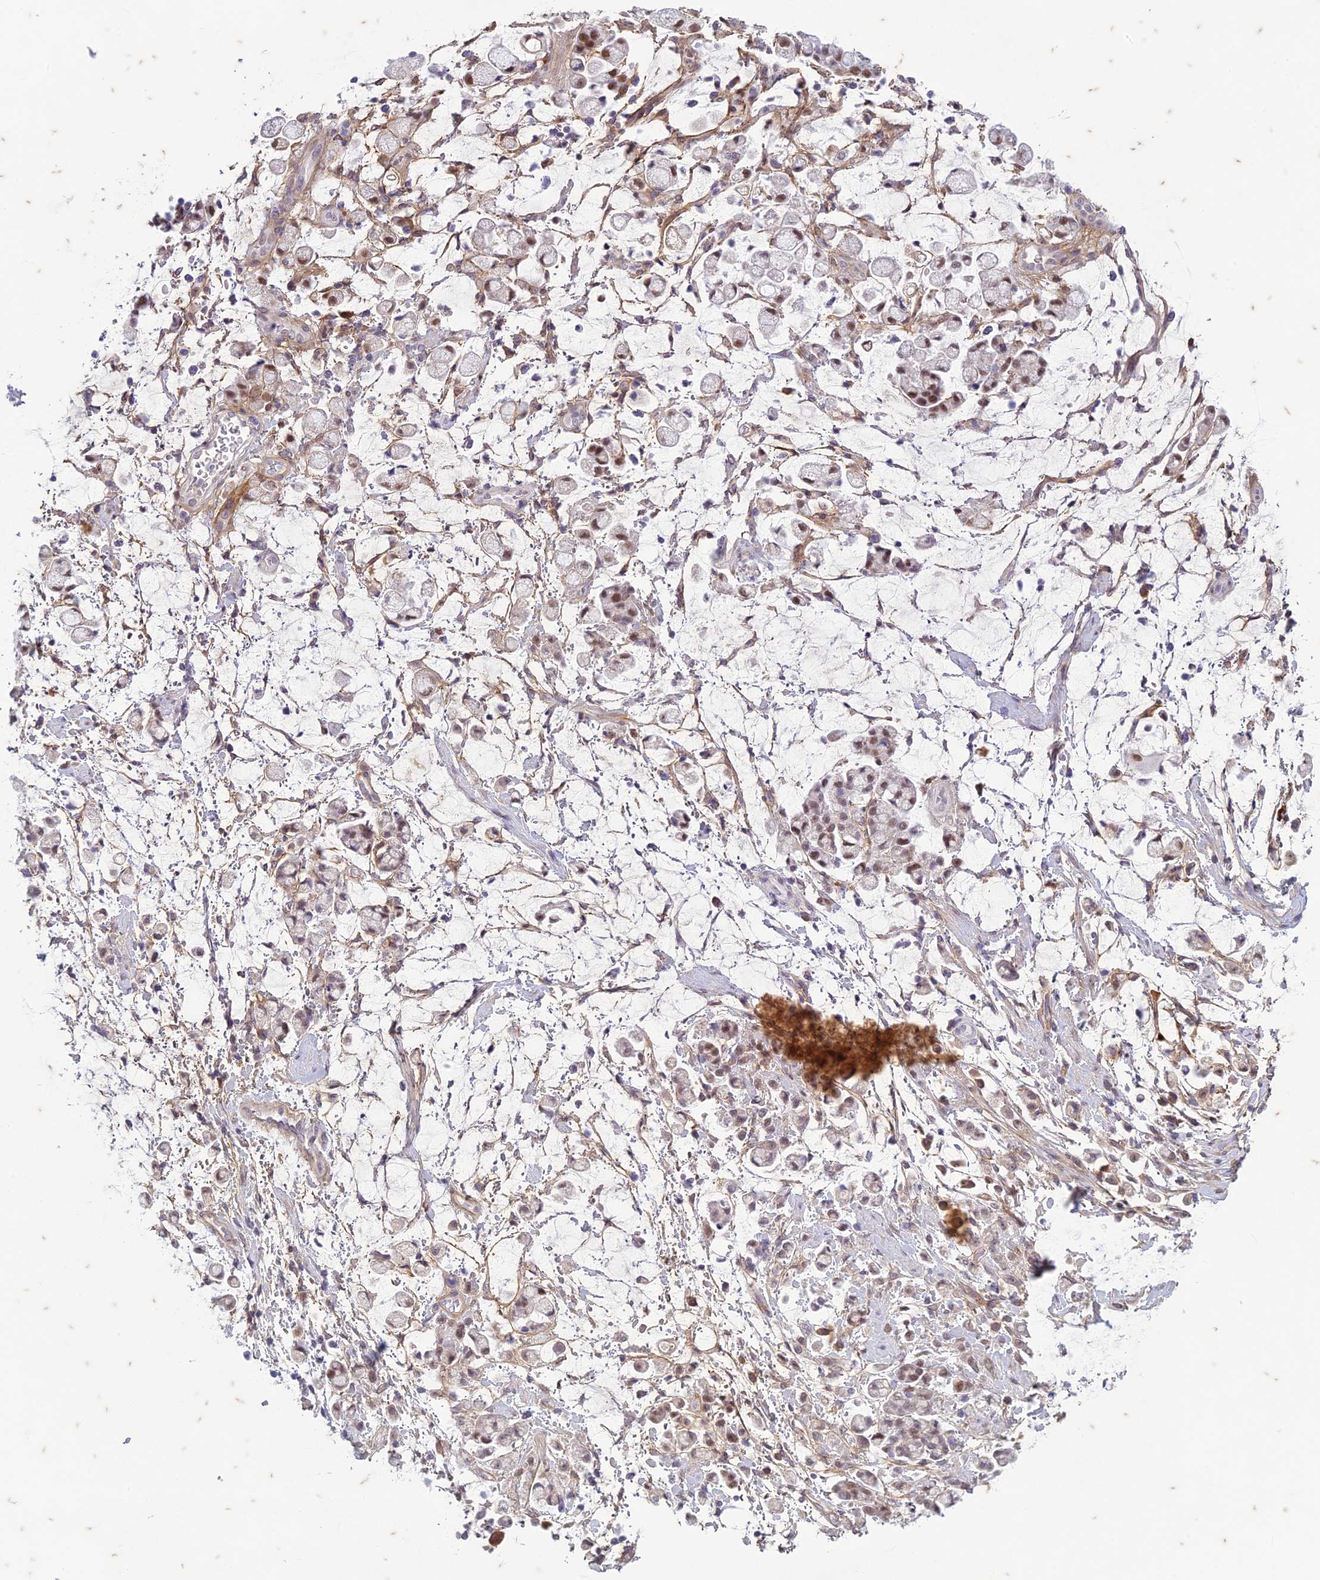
{"staining": {"intensity": "weak", "quantity": "25%-75%", "location": "nuclear"}, "tissue": "stomach cancer", "cell_type": "Tumor cells", "image_type": "cancer", "snomed": [{"axis": "morphology", "description": "Adenocarcinoma, NOS"}, {"axis": "topography", "description": "Stomach"}], "caption": "Stomach cancer (adenocarcinoma) stained for a protein reveals weak nuclear positivity in tumor cells.", "gene": "PABPN1L", "patient": {"sex": "female", "age": 60}}